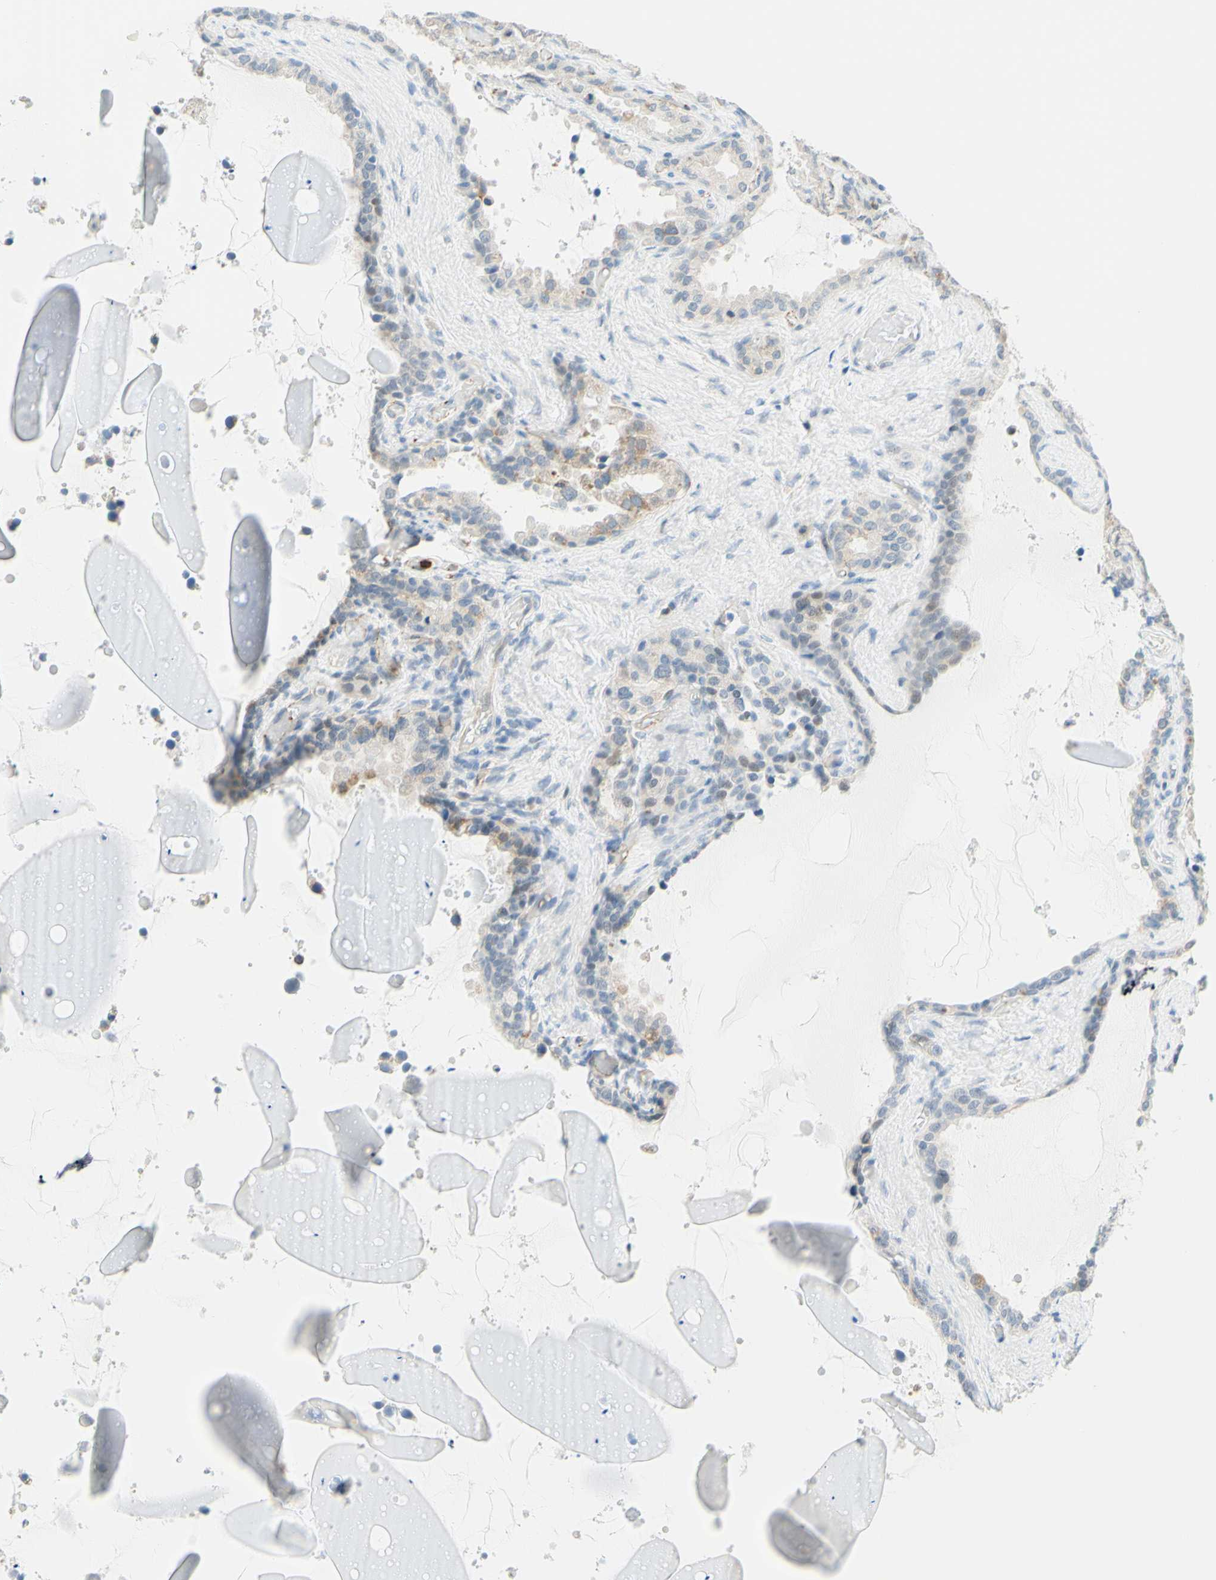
{"staining": {"intensity": "moderate", "quantity": "<25%", "location": "cytoplasmic/membranous"}, "tissue": "seminal vesicle", "cell_type": "Glandular cells", "image_type": "normal", "snomed": [{"axis": "morphology", "description": "Normal tissue, NOS"}, {"axis": "topography", "description": "Seminal veicle"}], "caption": "Immunohistochemical staining of benign seminal vesicle displays moderate cytoplasmic/membranous protein staining in approximately <25% of glandular cells.", "gene": "TREM2", "patient": {"sex": "male", "age": 46}}